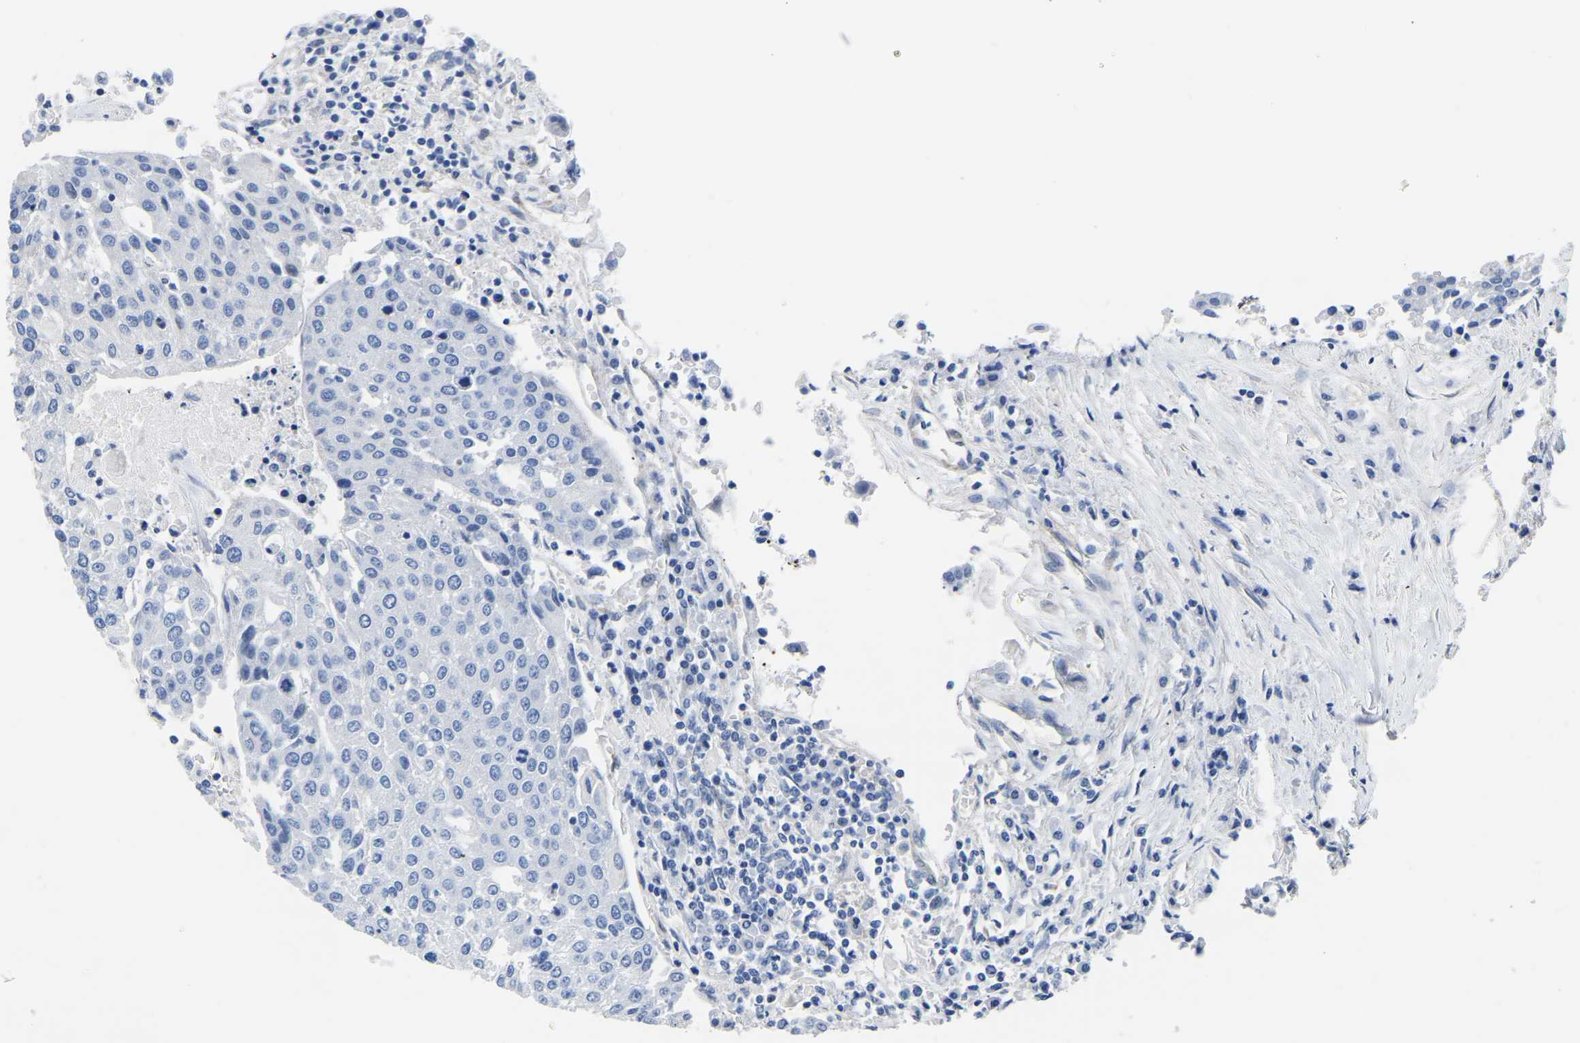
{"staining": {"intensity": "negative", "quantity": "none", "location": "none"}, "tissue": "urothelial cancer", "cell_type": "Tumor cells", "image_type": "cancer", "snomed": [{"axis": "morphology", "description": "Urothelial carcinoma, High grade"}, {"axis": "topography", "description": "Urinary bladder"}], "caption": "IHC of human urothelial cancer displays no expression in tumor cells.", "gene": "SLC45A3", "patient": {"sex": "female", "age": 85}}